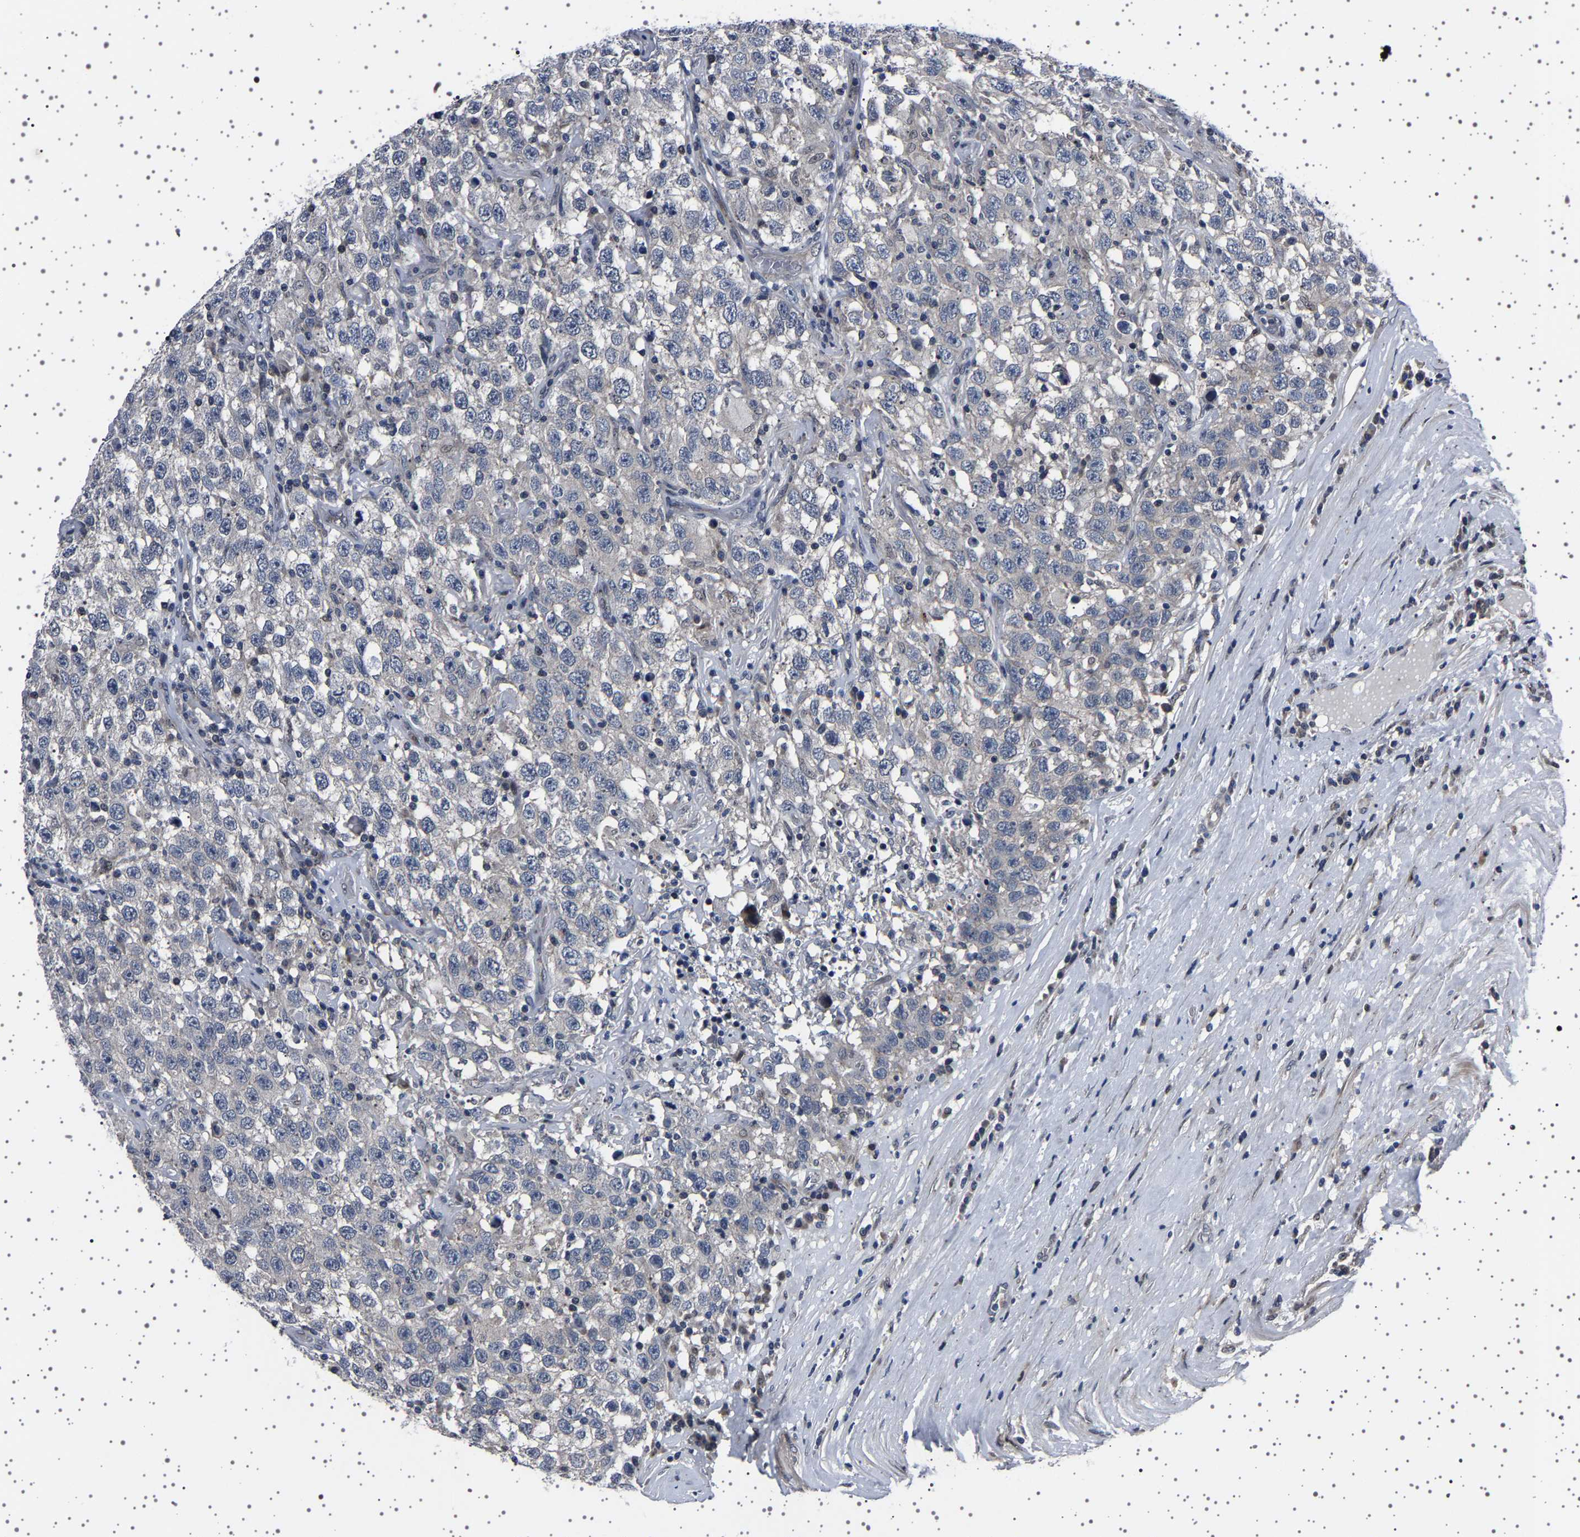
{"staining": {"intensity": "negative", "quantity": "none", "location": "none"}, "tissue": "testis cancer", "cell_type": "Tumor cells", "image_type": "cancer", "snomed": [{"axis": "morphology", "description": "Seminoma, NOS"}, {"axis": "topography", "description": "Testis"}], "caption": "The micrograph displays no staining of tumor cells in testis cancer (seminoma).", "gene": "PAK5", "patient": {"sex": "male", "age": 41}}